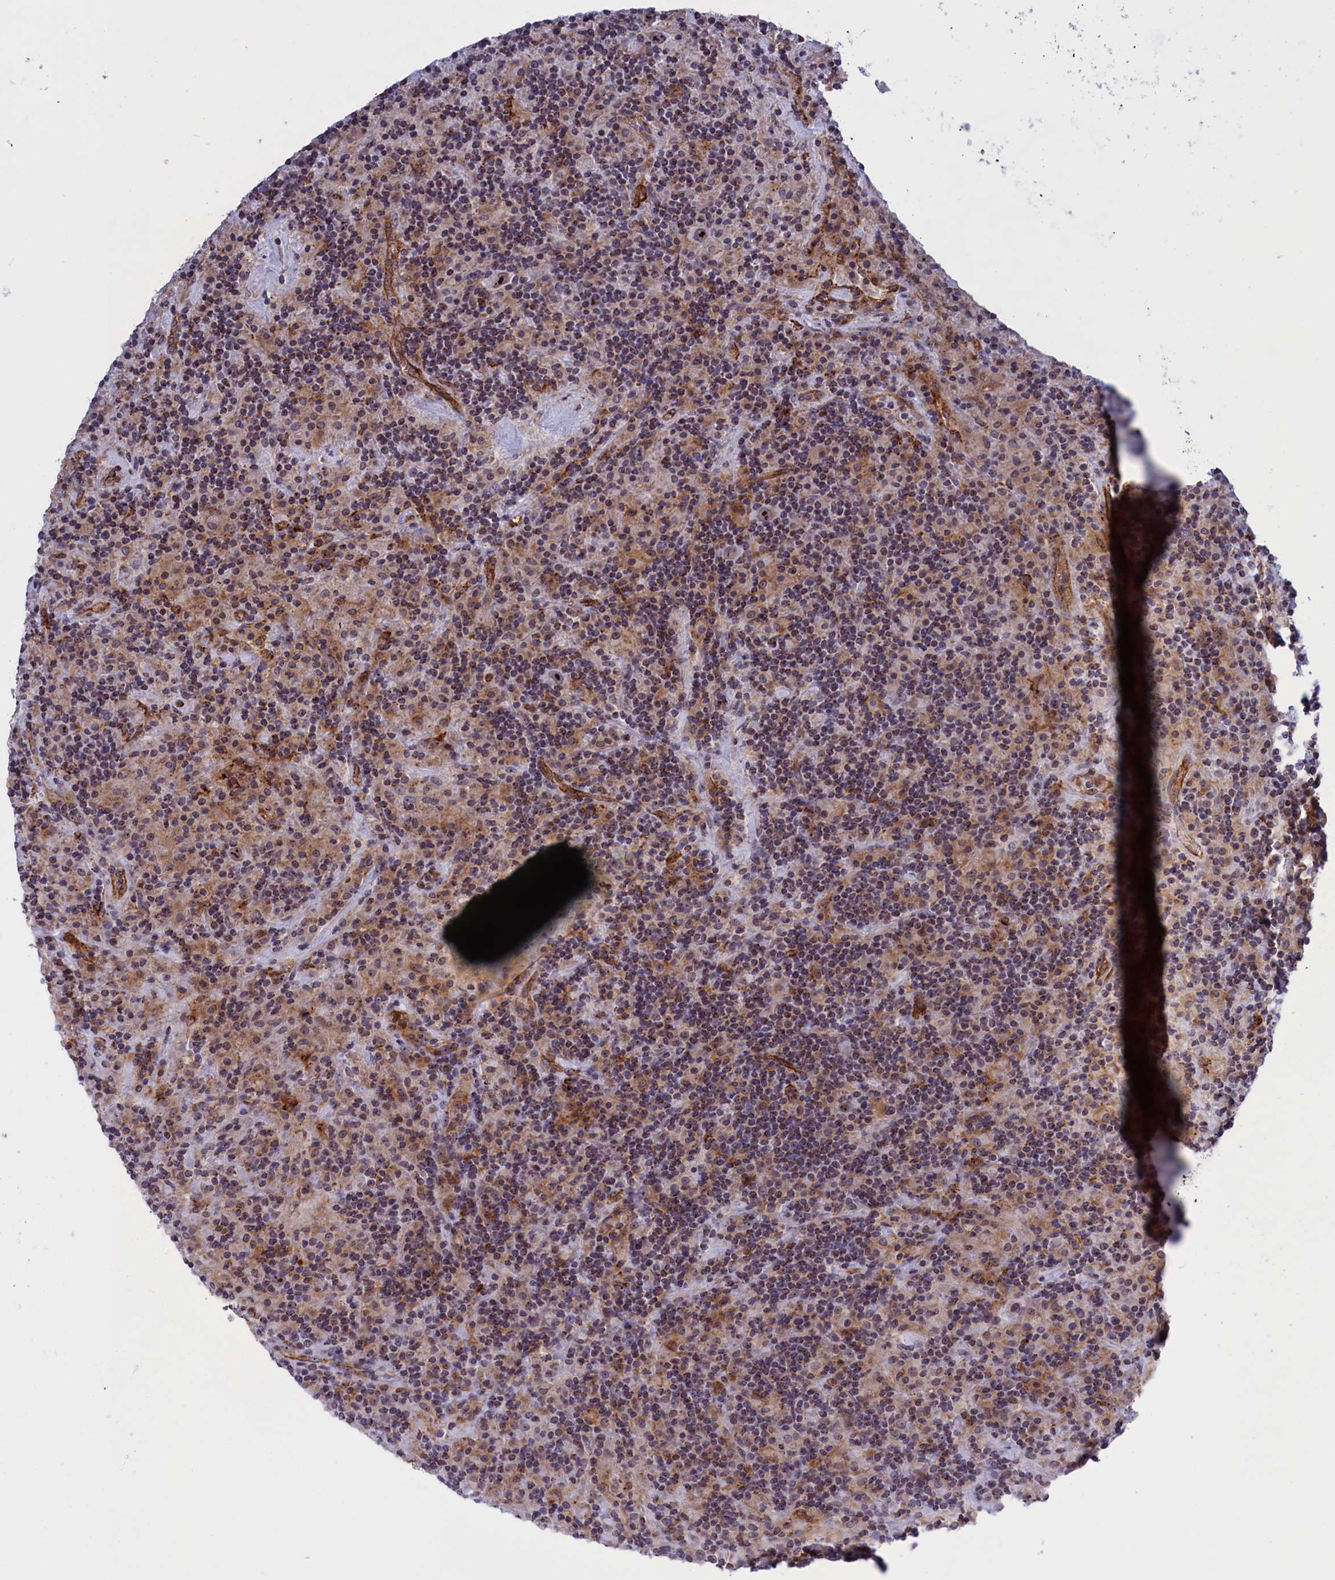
{"staining": {"intensity": "moderate", "quantity": ">75%", "location": "nuclear"}, "tissue": "lymphoma", "cell_type": "Tumor cells", "image_type": "cancer", "snomed": [{"axis": "morphology", "description": "Hodgkin's disease, NOS"}, {"axis": "topography", "description": "Lymph node"}], "caption": "Immunohistochemistry (IHC) staining of Hodgkin's disease, which exhibits medium levels of moderate nuclear positivity in approximately >75% of tumor cells indicating moderate nuclear protein positivity. The staining was performed using DAB (3,3'-diaminobenzidine) (brown) for protein detection and nuclei were counterstained in hematoxylin (blue).", "gene": "MPND", "patient": {"sex": "male", "age": 70}}